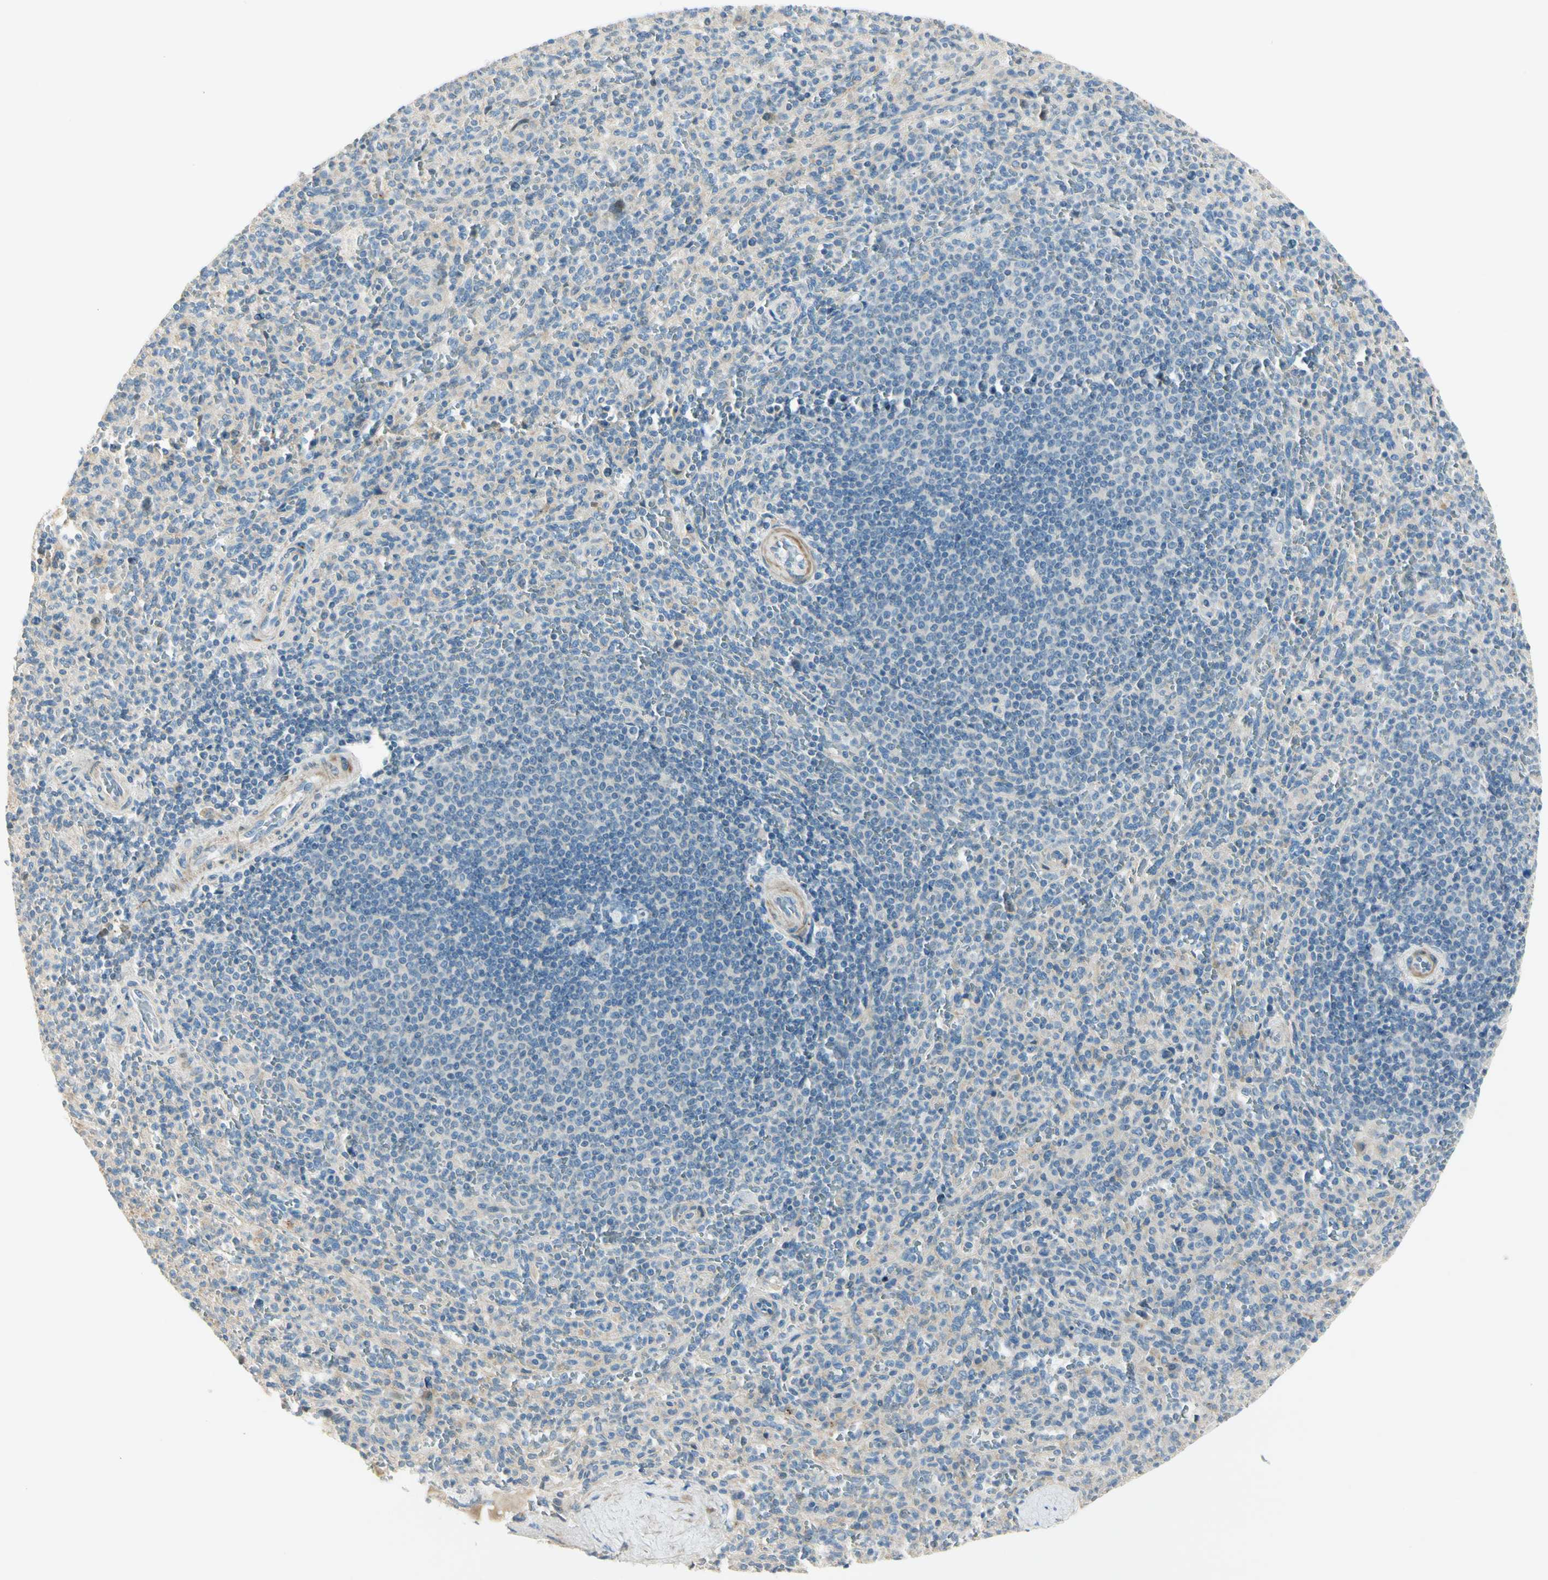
{"staining": {"intensity": "negative", "quantity": "none", "location": "none"}, "tissue": "spleen", "cell_type": "Cells in red pulp", "image_type": "normal", "snomed": [{"axis": "morphology", "description": "Normal tissue, NOS"}, {"axis": "topography", "description": "Spleen"}], "caption": "High power microscopy micrograph of an immunohistochemistry (IHC) image of unremarkable spleen, revealing no significant expression in cells in red pulp.", "gene": "ADGRA3", "patient": {"sex": "male", "age": 36}}